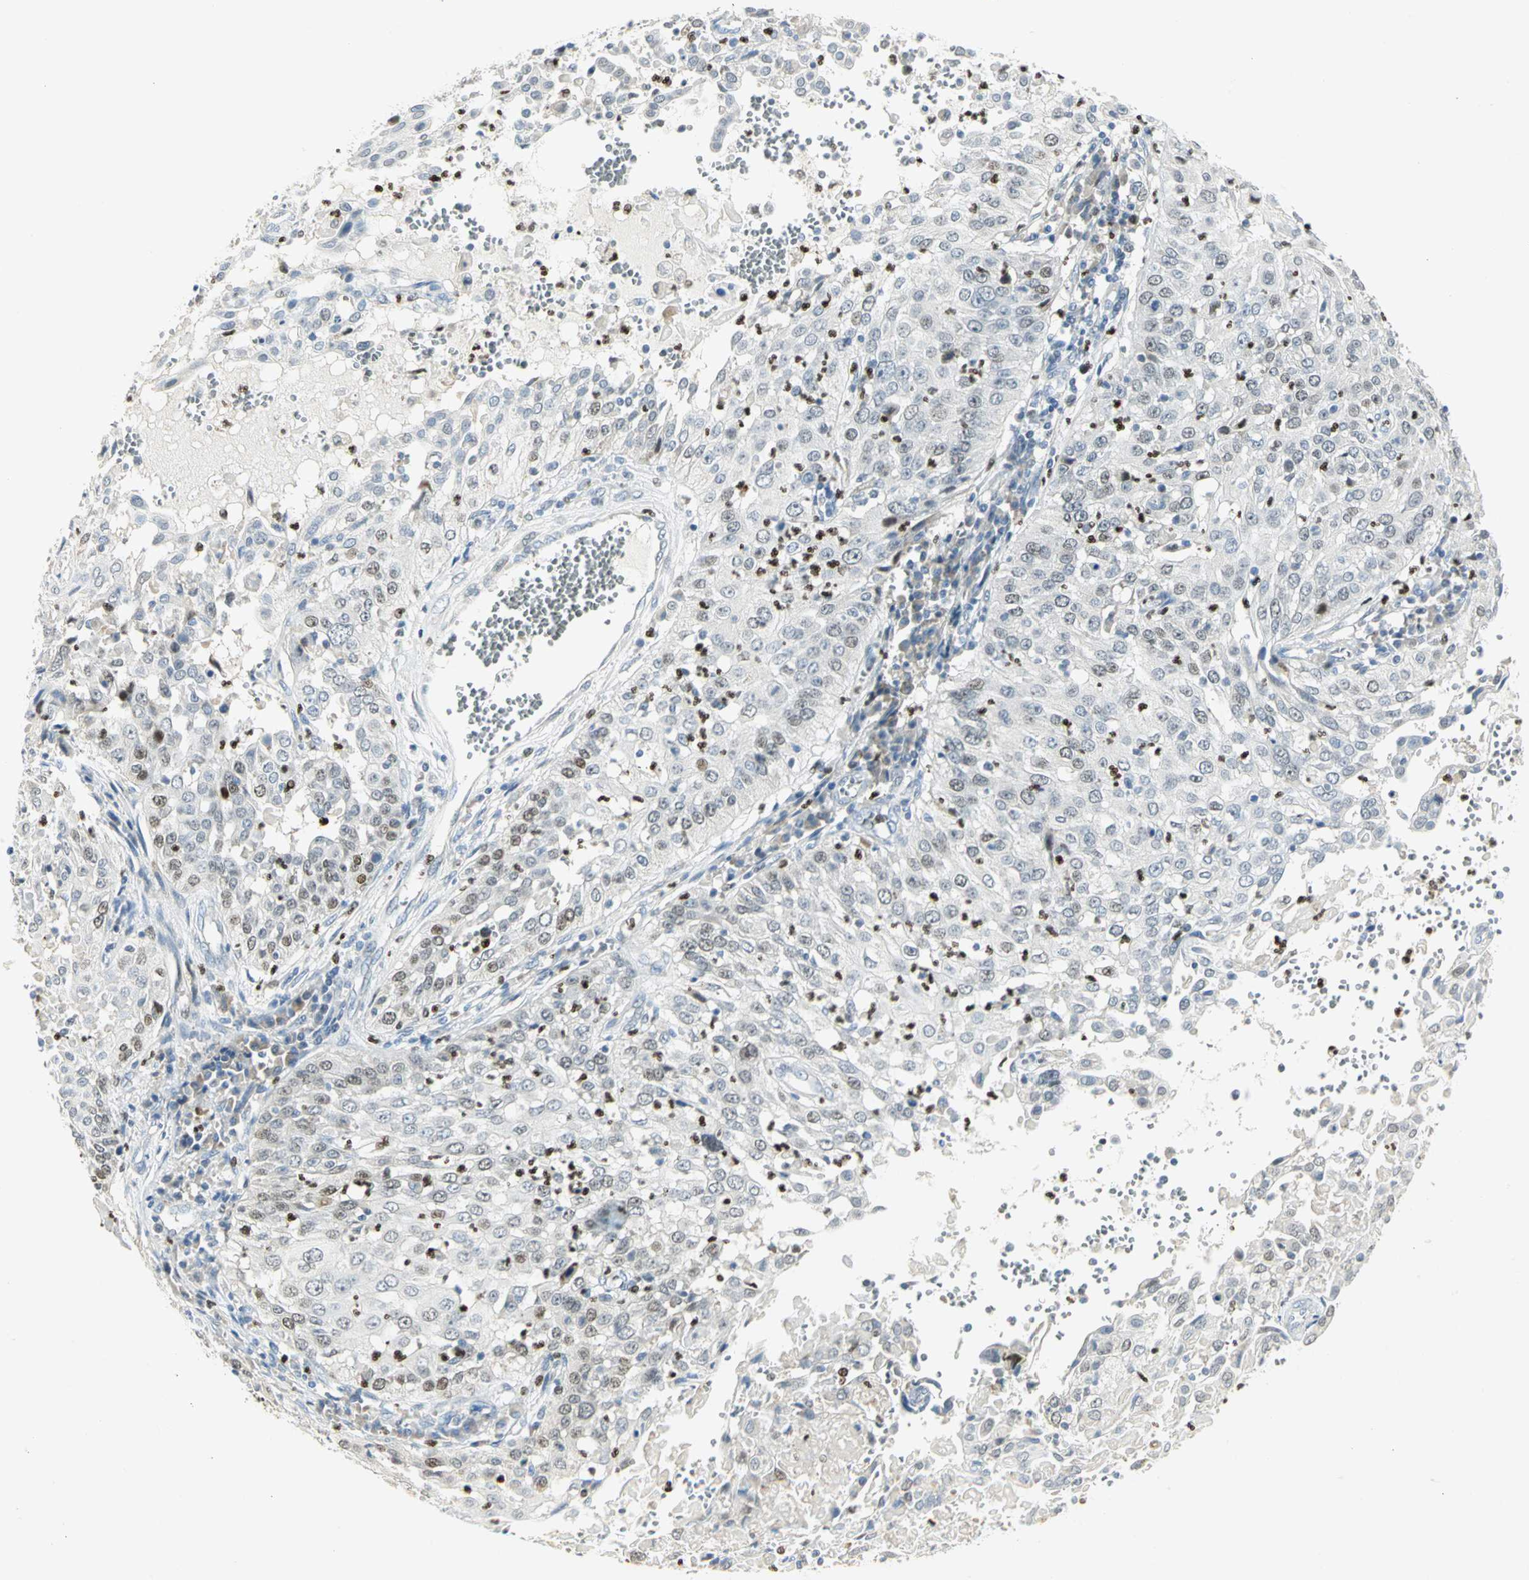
{"staining": {"intensity": "weak", "quantity": "<25%", "location": "nuclear"}, "tissue": "cervical cancer", "cell_type": "Tumor cells", "image_type": "cancer", "snomed": [{"axis": "morphology", "description": "Squamous cell carcinoma, NOS"}, {"axis": "topography", "description": "Cervix"}], "caption": "Protein analysis of cervical squamous cell carcinoma displays no significant positivity in tumor cells.", "gene": "BCL6", "patient": {"sex": "female", "age": 39}}